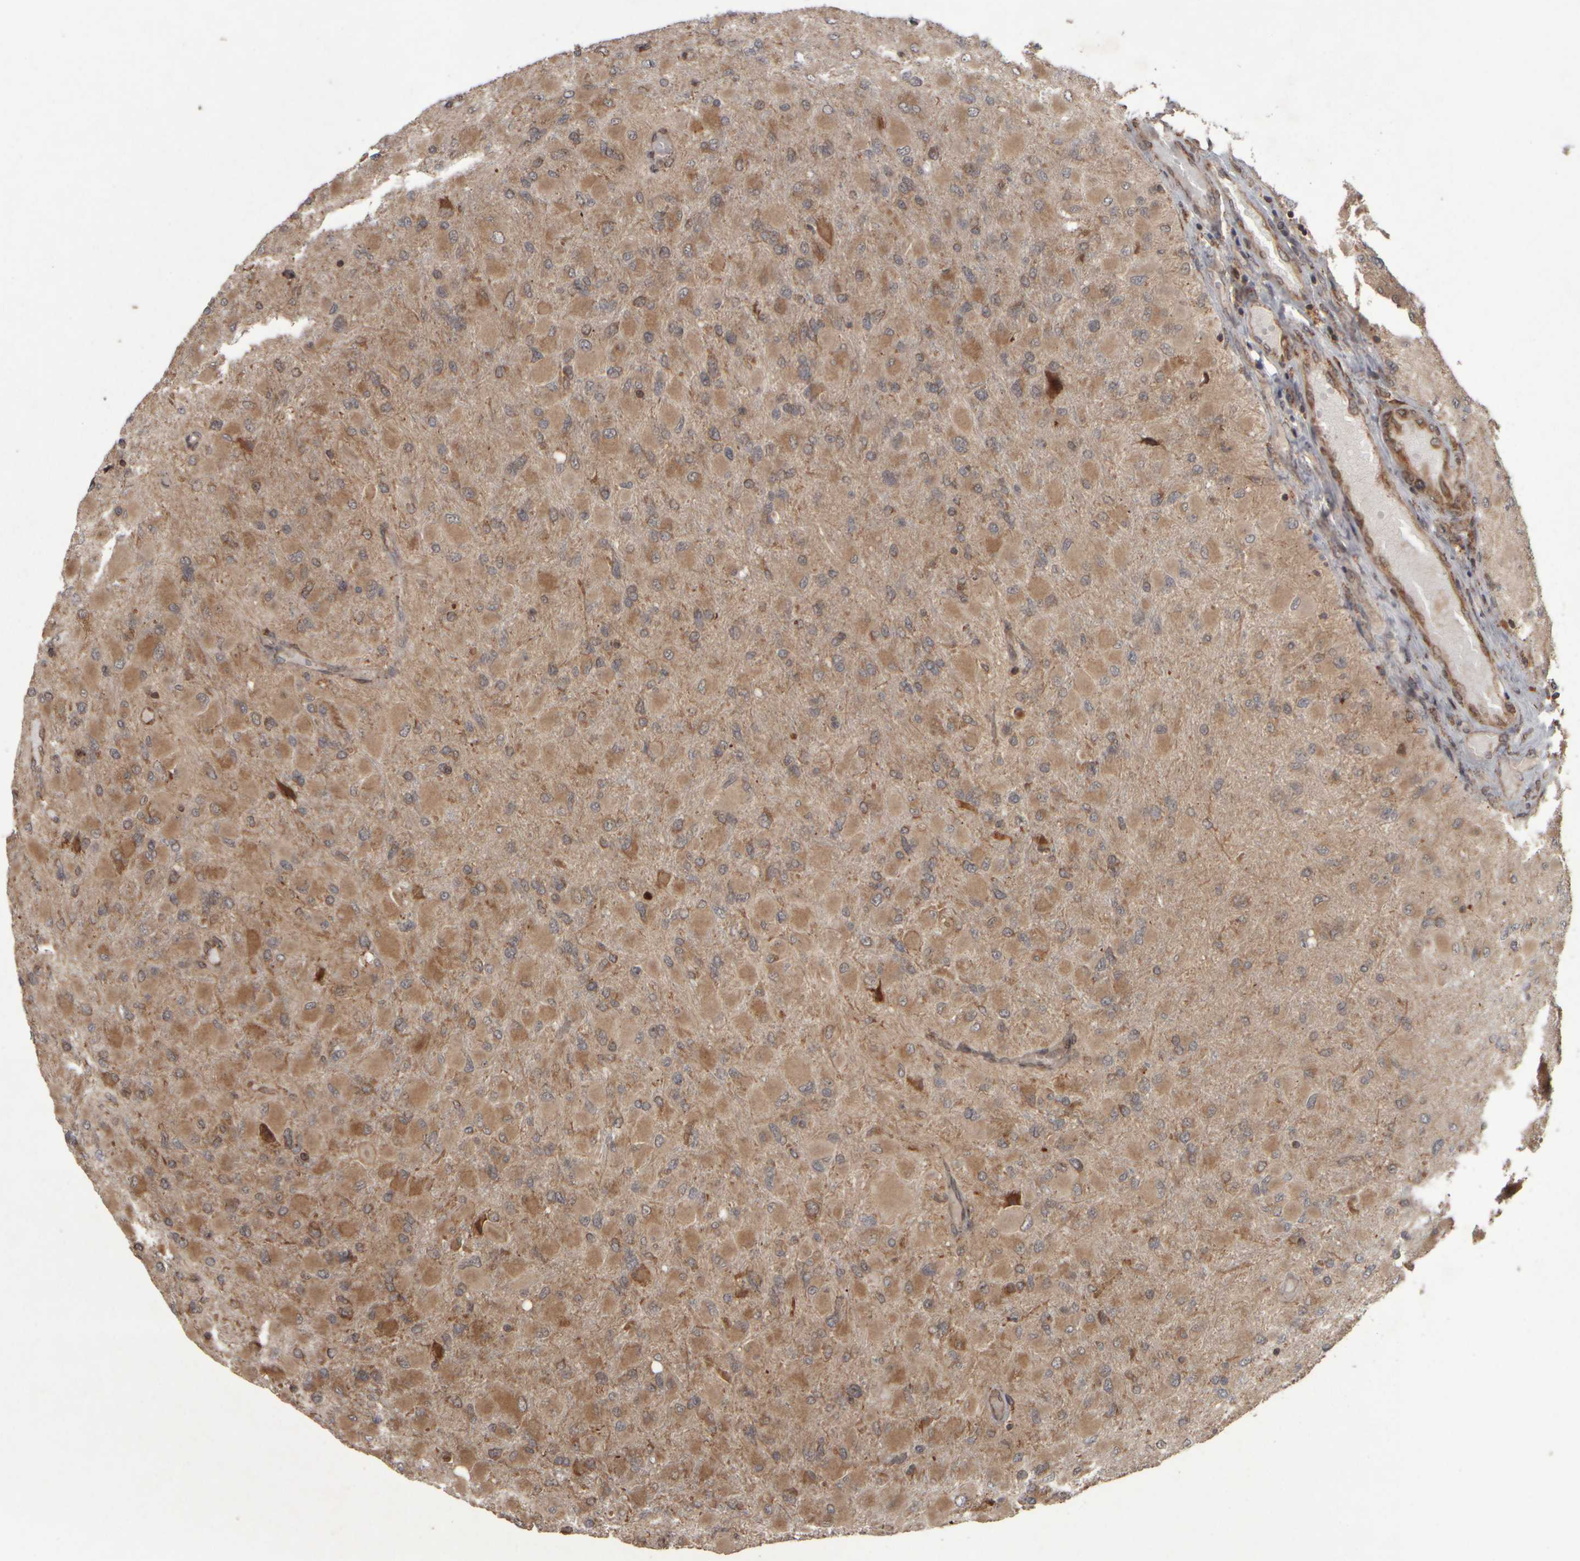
{"staining": {"intensity": "moderate", "quantity": ">75%", "location": "cytoplasmic/membranous"}, "tissue": "glioma", "cell_type": "Tumor cells", "image_type": "cancer", "snomed": [{"axis": "morphology", "description": "Glioma, malignant, High grade"}, {"axis": "topography", "description": "Cerebral cortex"}], "caption": "High-grade glioma (malignant) was stained to show a protein in brown. There is medium levels of moderate cytoplasmic/membranous expression in approximately >75% of tumor cells.", "gene": "AGBL3", "patient": {"sex": "female", "age": 36}}